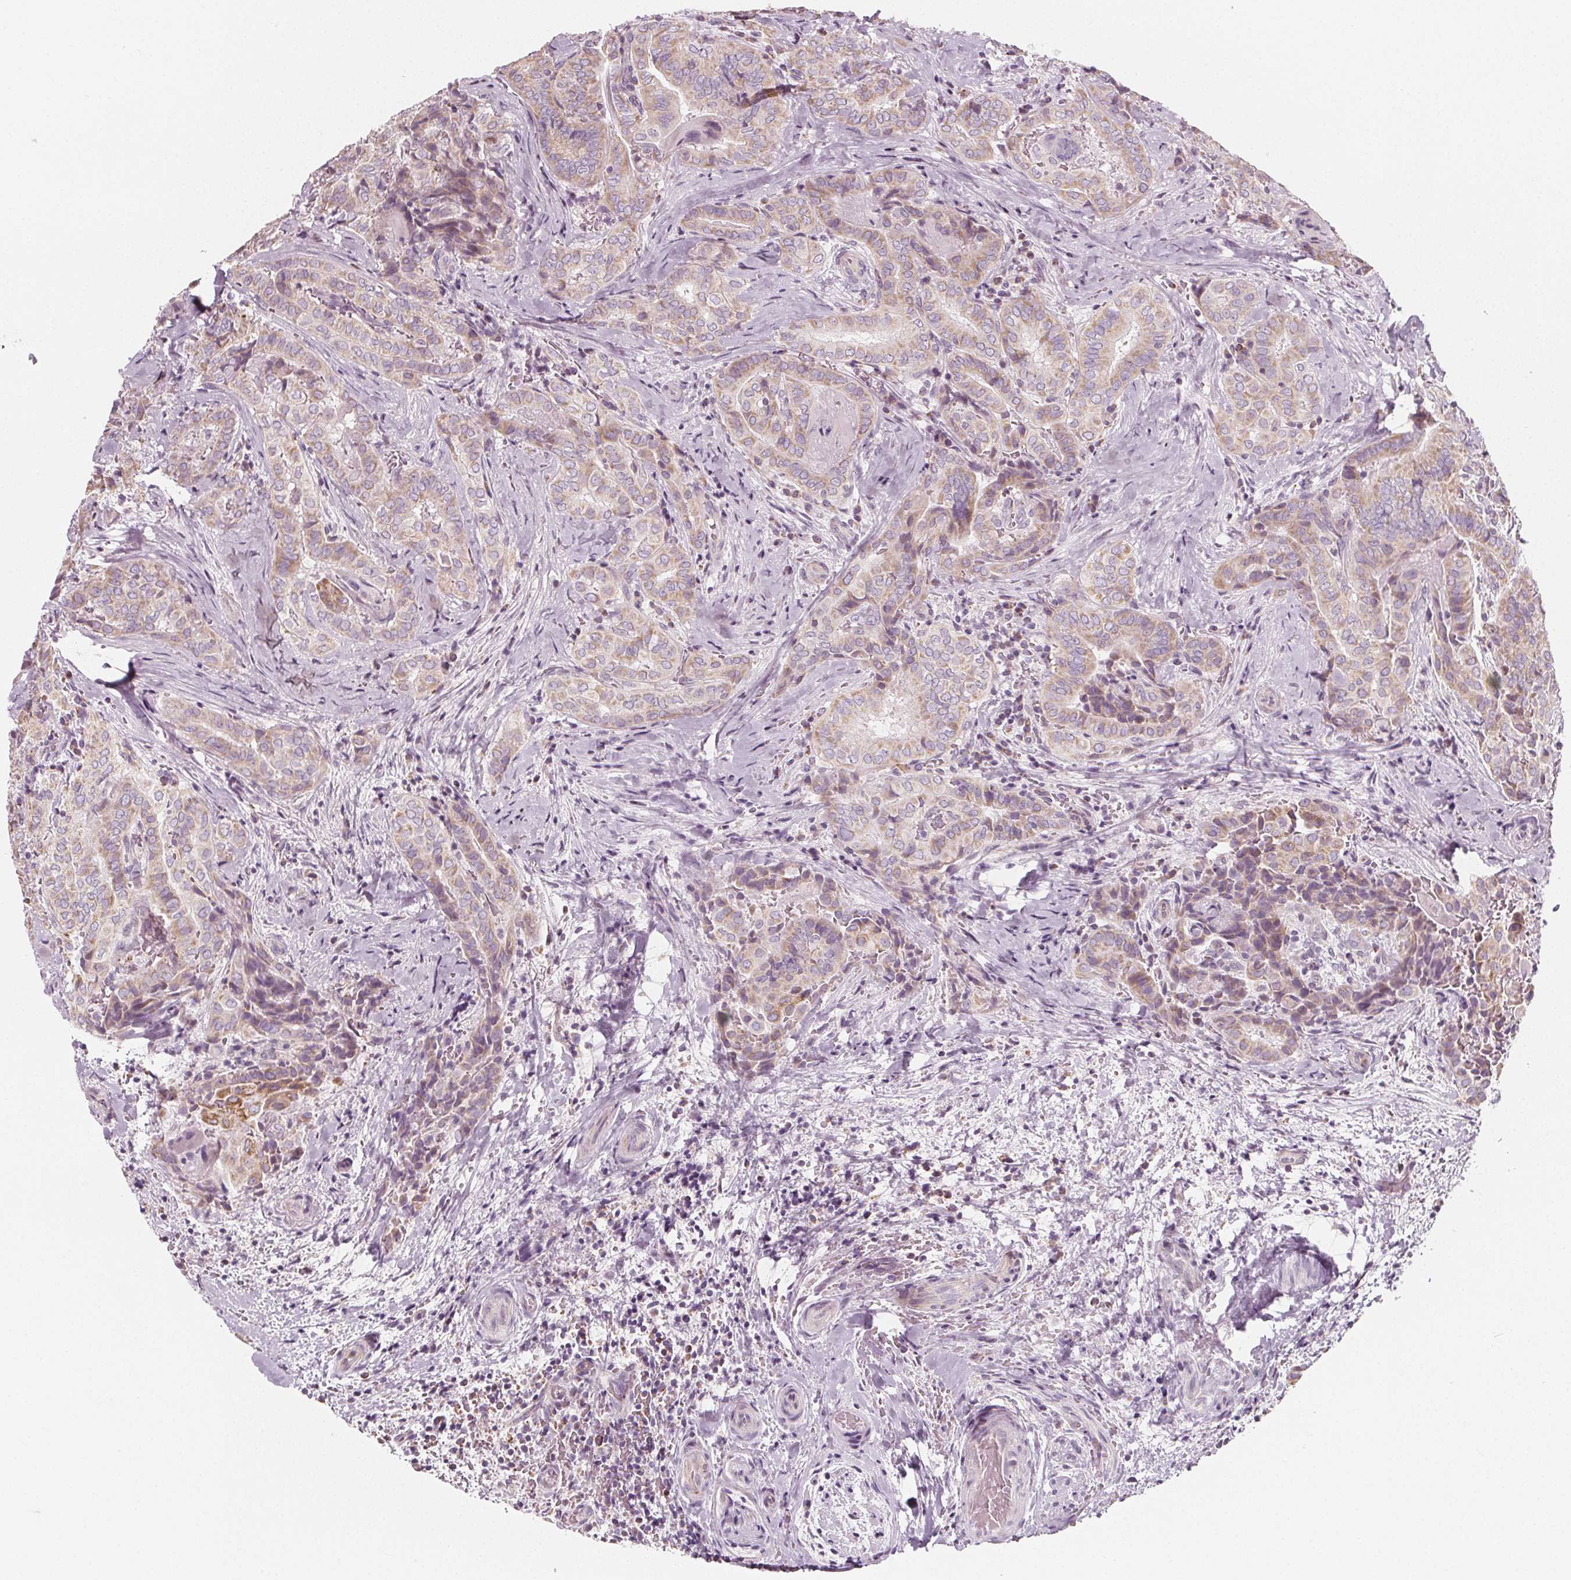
{"staining": {"intensity": "weak", "quantity": "25%-75%", "location": "cytoplasmic/membranous"}, "tissue": "thyroid cancer", "cell_type": "Tumor cells", "image_type": "cancer", "snomed": [{"axis": "morphology", "description": "Papillary adenocarcinoma, NOS"}, {"axis": "topography", "description": "Thyroid gland"}], "caption": "Tumor cells demonstrate low levels of weak cytoplasmic/membranous staining in approximately 25%-75% of cells in thyroid papillary adenocarcinoma.", "gene": "IL17C", "patient": {"sex": "female", "age": 61}}